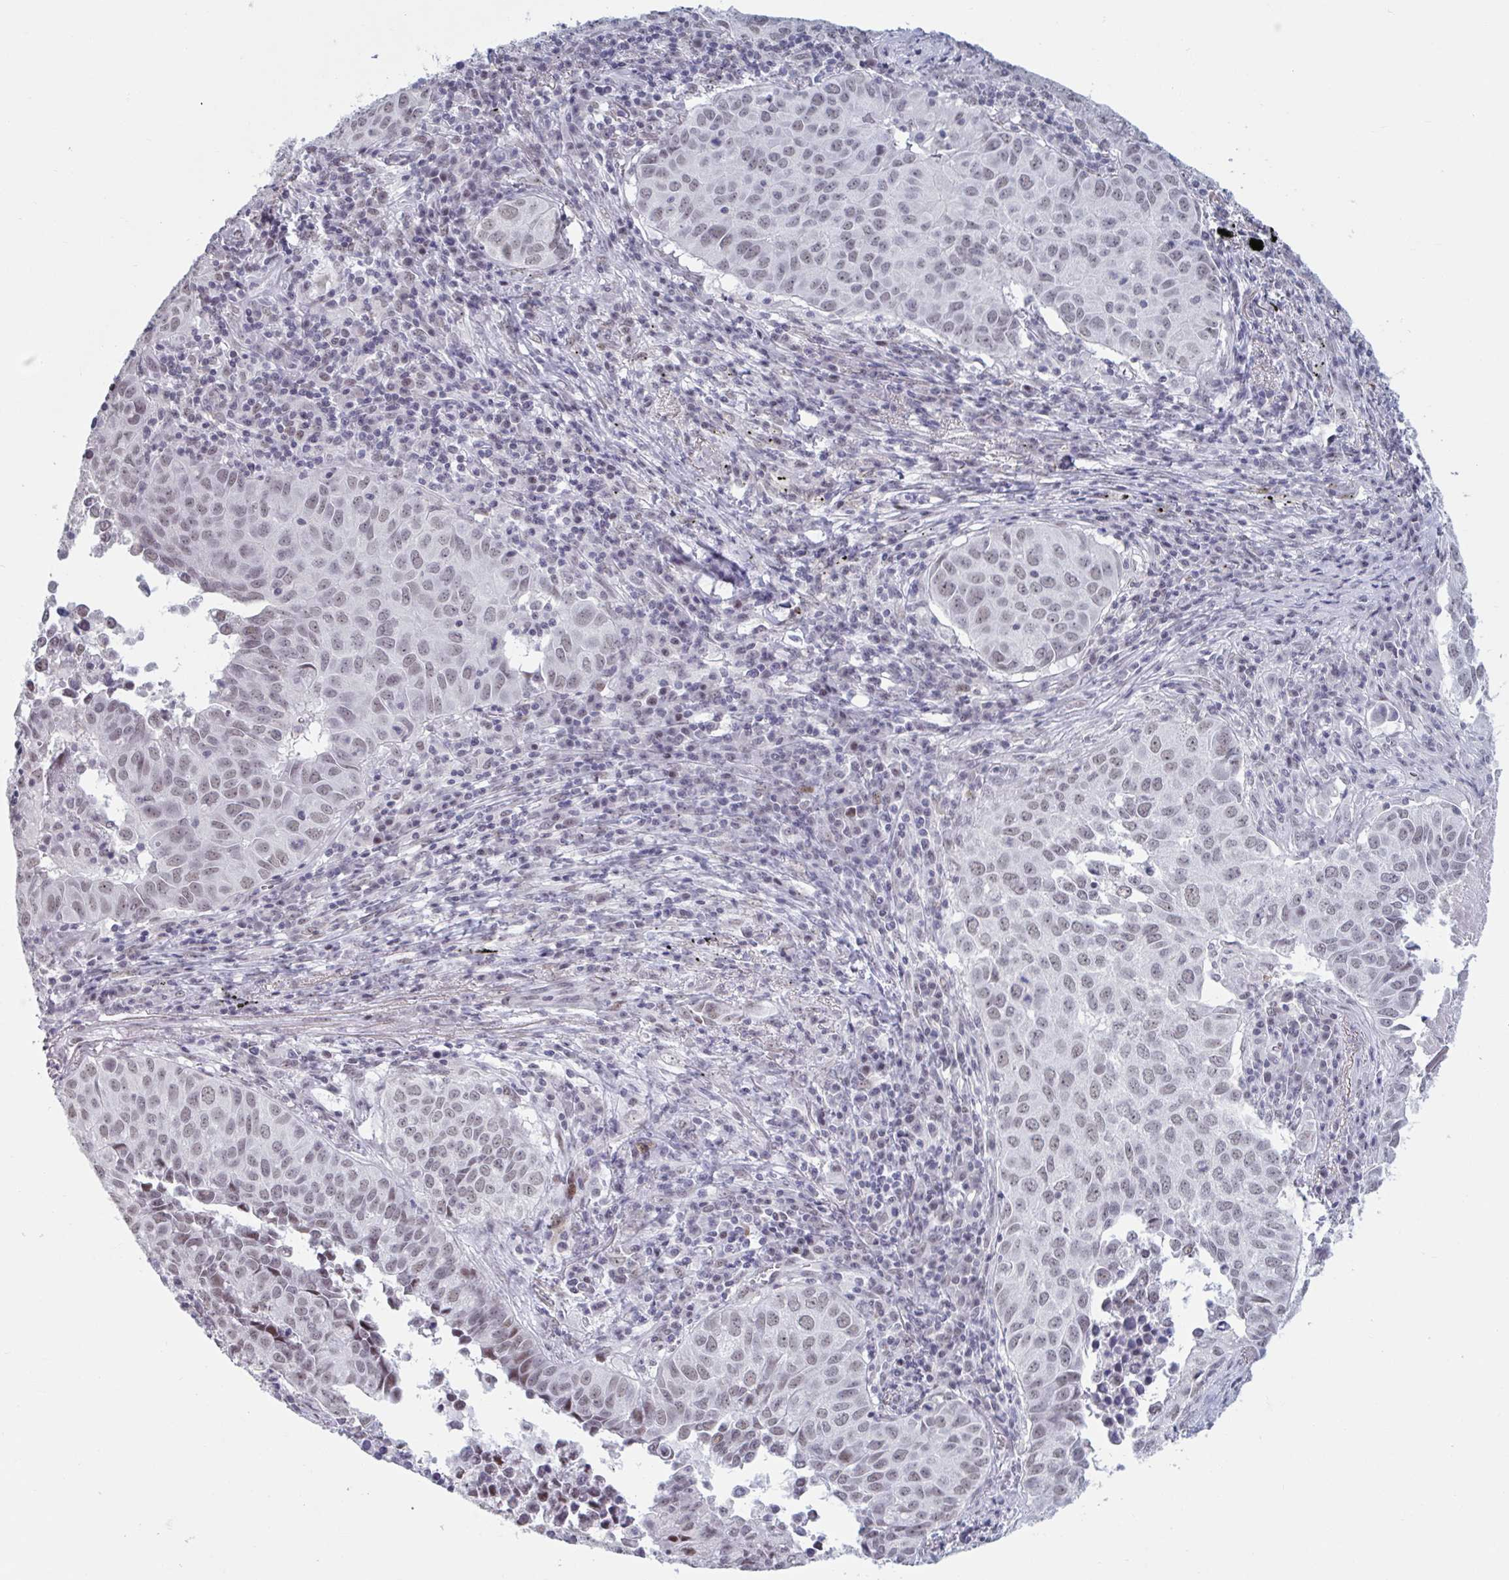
{"staining": {"intensity": "weak", "quantity": "25%-75%", "location": "nuclear"}, "tissue": "lung cancer", "cell_type": "Tumor cells", "image_type": "cancer", "snomed": [{"axis": "morphology", "description": "Adenocarcinoma, NOS"}, {"axis": "topography", "description": "Lung"}], "caption": "A histopathology image of human lung adenocarcinoma stained for a protein reveals weak nuclear brown staining in tumor cells.", "gene": "HSD17B6", "patient": {"sex": "female", "age": 50}}